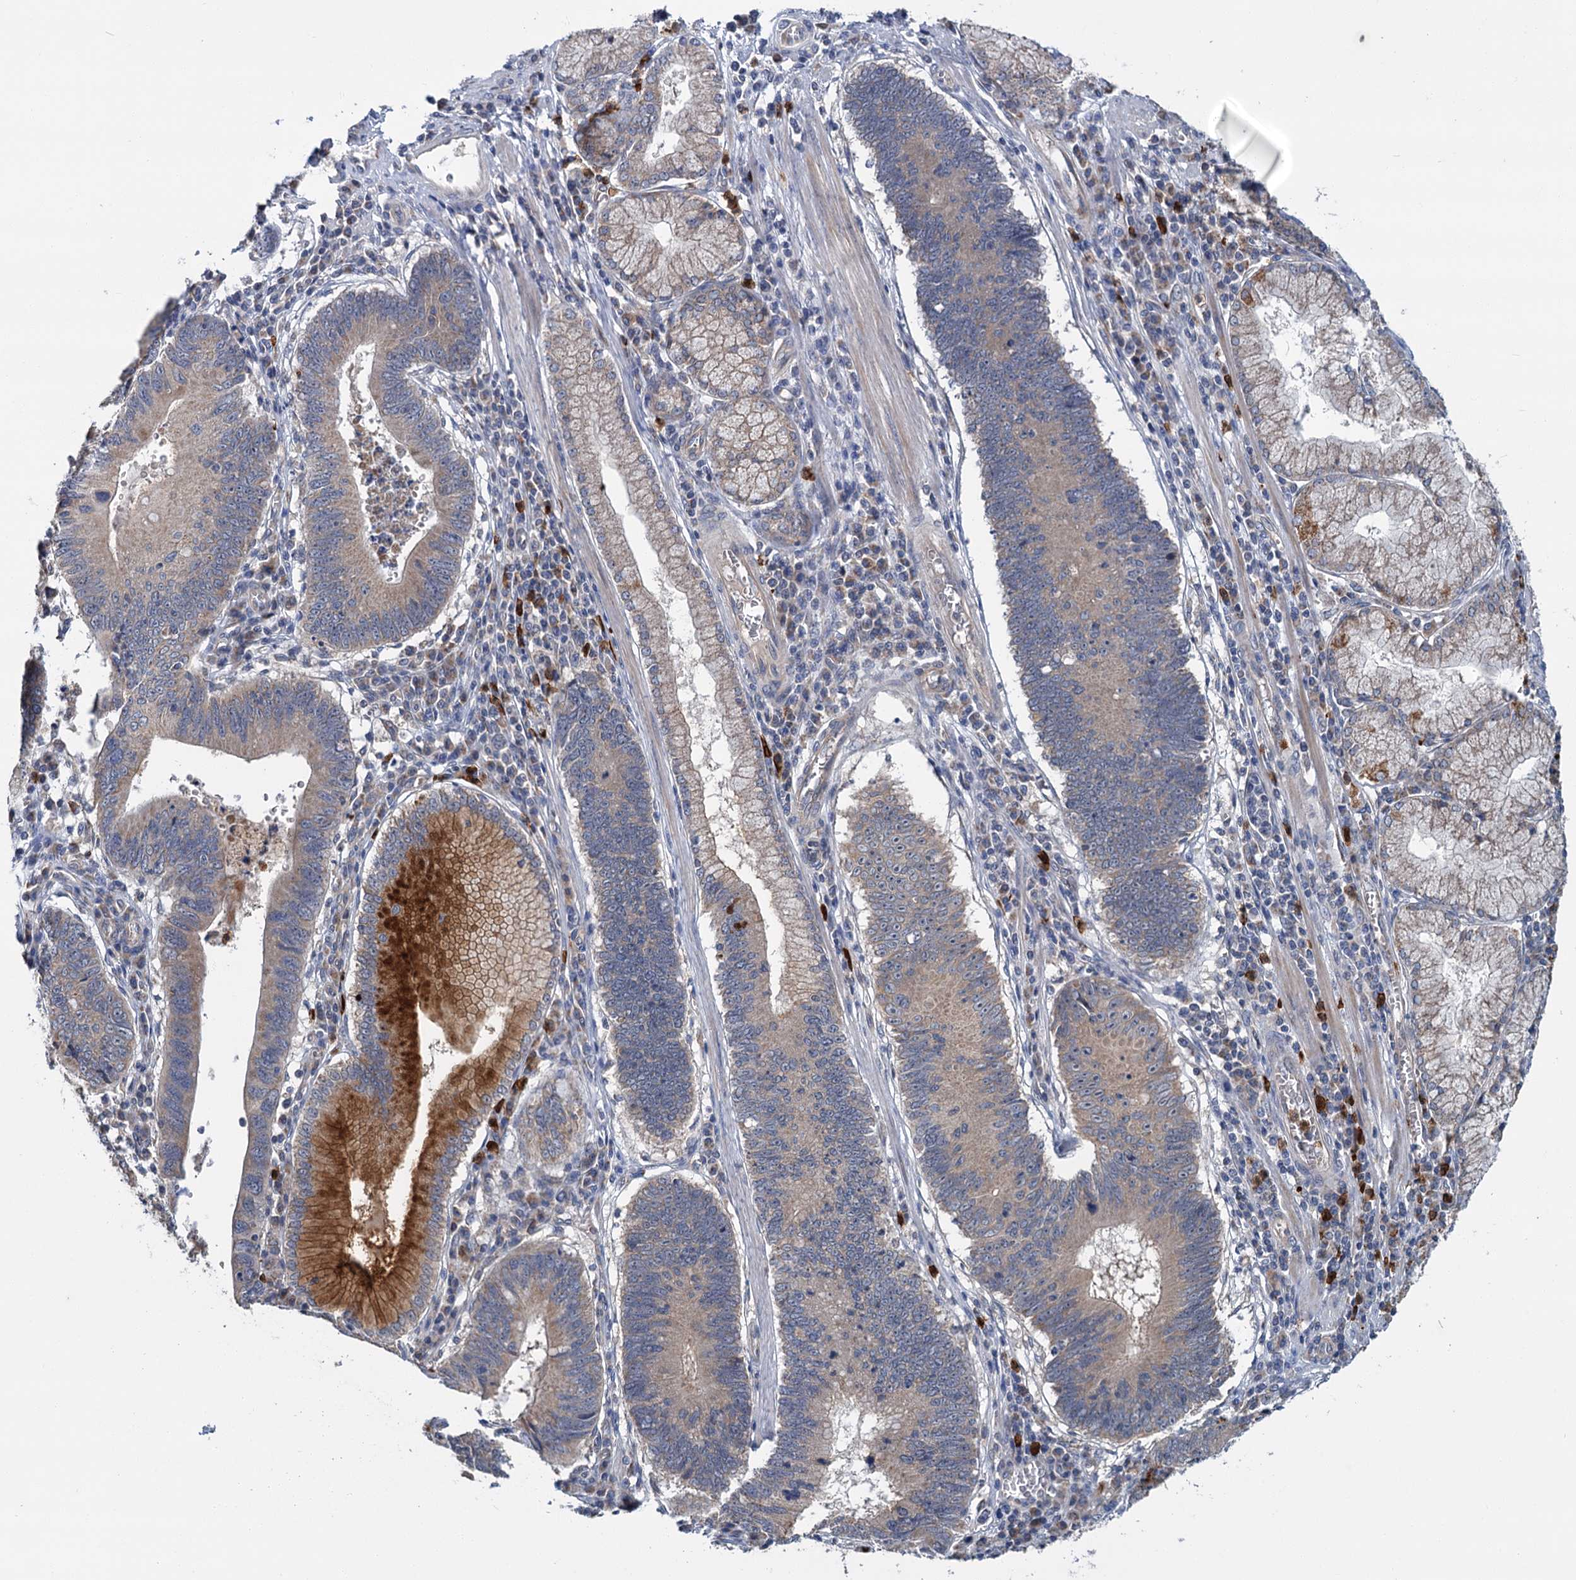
{"staining": {"intensity": "moderate", "quantity": "<25%", "location": "cytoplasmic/membranous"}, "tissue": "stomach cancer", "cell_type": "Tumor cells", "image_type": "cancer", "snomed": [{"axis": "morphology", "description": "Adenocarcinoma, NOS"}, {"axis": "topography", "description": "Stomach"}], "caption": "An image of human stomach adenocarcinoma stained for a protein demonstrates moderate cytoplasmic/membranous brown staining in tumor cells. The protein is shown in brown color, while the nuclei are stained blue.", "gene": "DYNC2H1", "patient": {"sex": "male", "age": 59}}